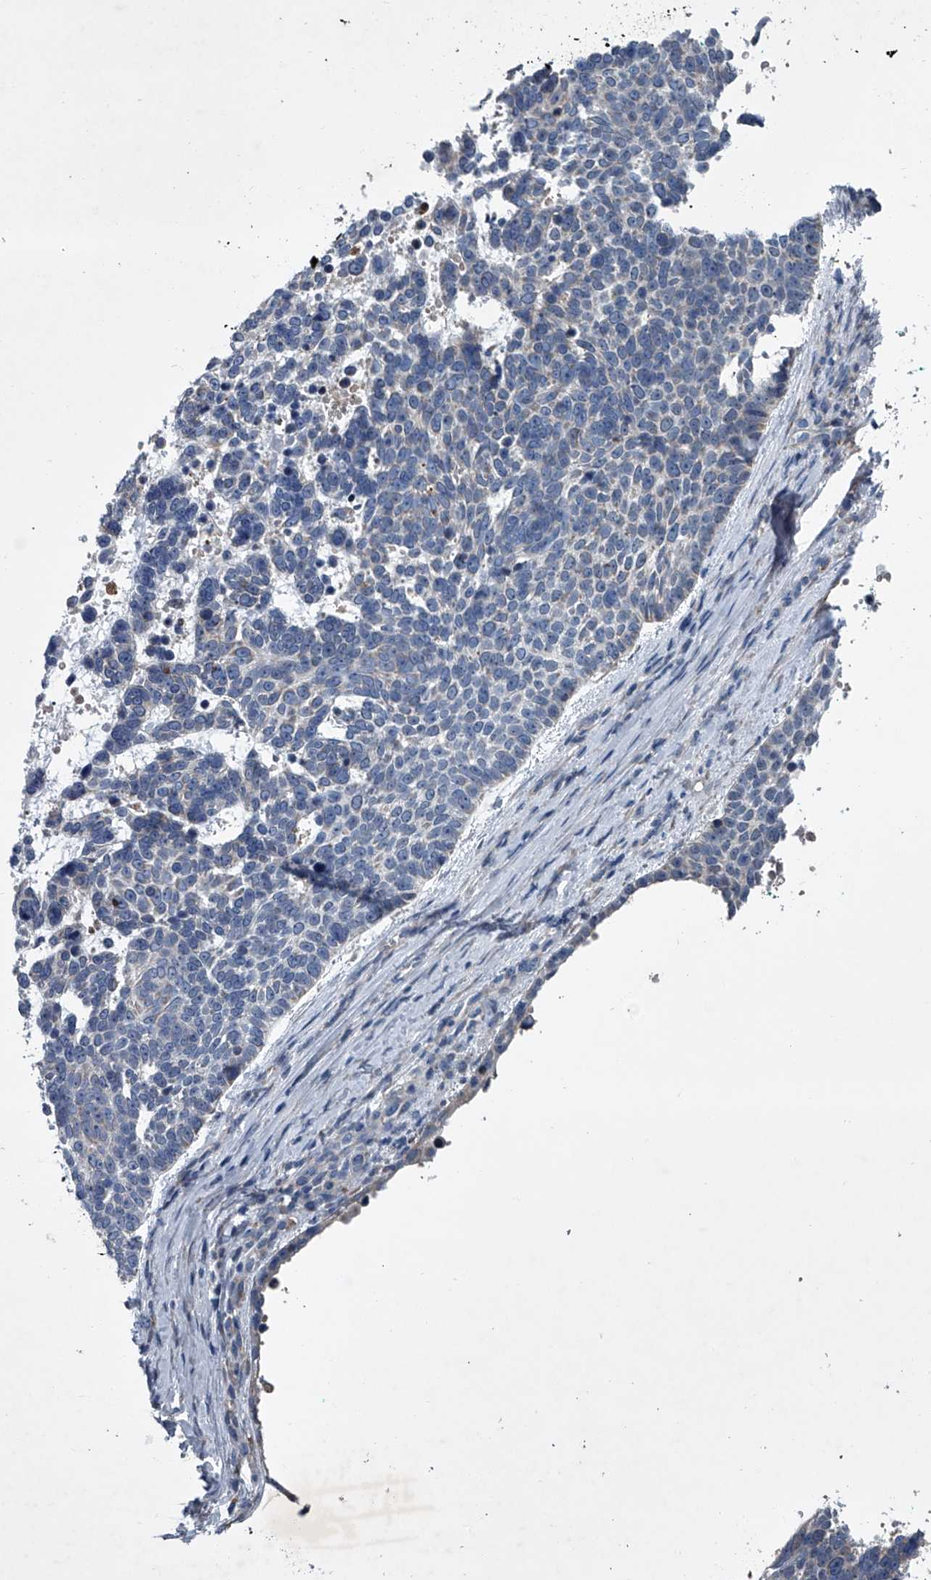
{"staining": {"intensity": "negative", "quantity": "none", "location": "none"}, "tissue": "skin cancer", "cell_type": "Tumor cells", "image_type": "cancer", "snomed": [{"axis": "morphology", "description": "Basal cell carcinoma"}, {"axis": "topography", "description": "Skin"}], "caption": "The micrograph displays no significant positivity in tumor cells of basal cell carcinoma (skin).", "gene": "ABCG1", "patient": {"sex": "female", "age": 81}}